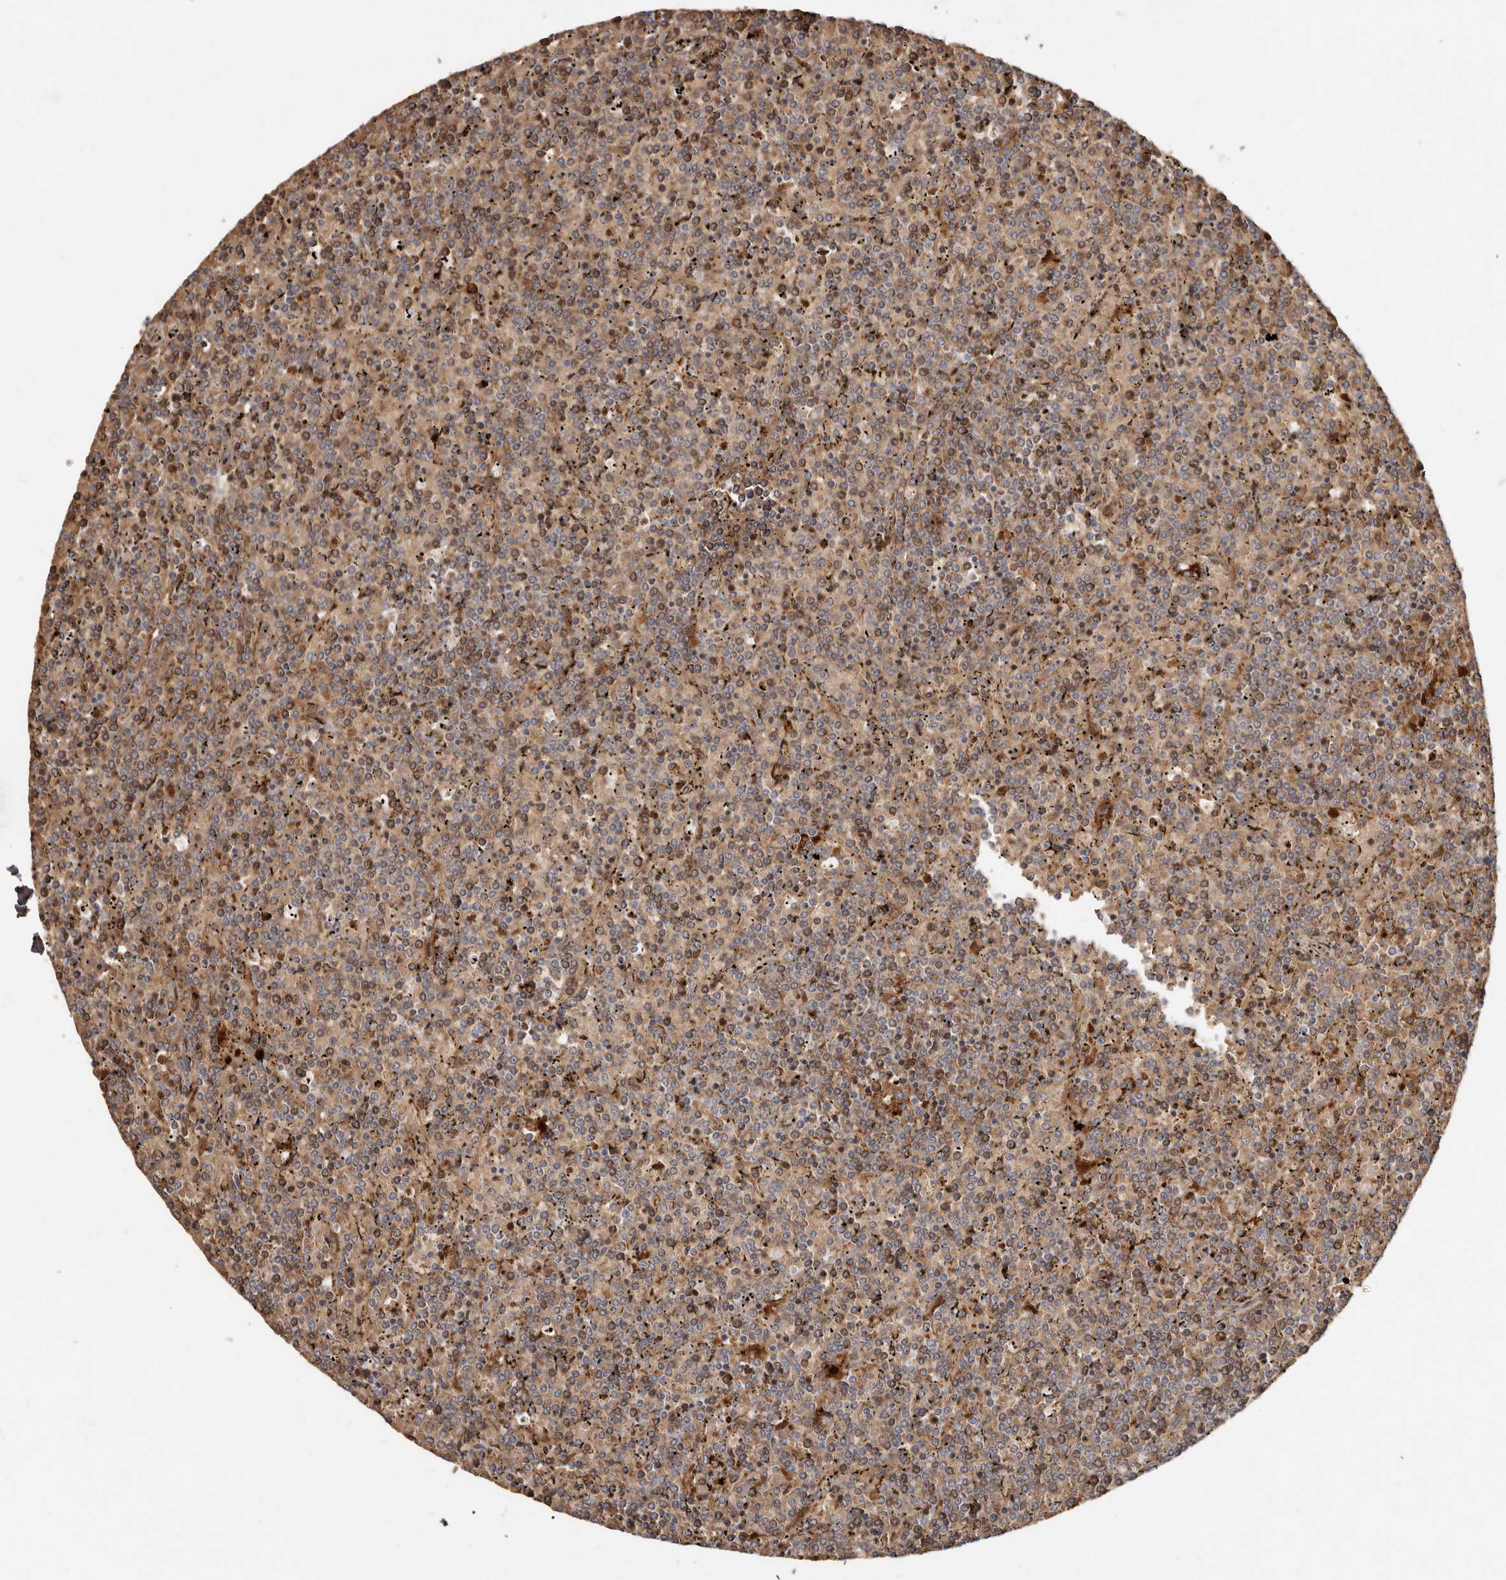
{"staining": {"intensity": "moderate", "quantity": ">75%", "location": "cytoplasmic/membranous"}, "tissue": "lymphoma", "cell_type": "Tumor cells", "image_type": "cancer", "snomed": [{"axis": "morphology", "description": "Malignant lymphoma, non-Hodgkin's type, Low grade"}, {"axis": "topography", "description": "Spleen"}], "caption": "Immunohistochemical staining of human malignant lymphoma, non-Hodgkin's type (low-grade) demonstrates medium levels of moderate cytoplasmic/membranous expression in approximately >75% of tumor cells.", "gene": "GOT1L1", "patient": {"sex": "female", "age": 19}}